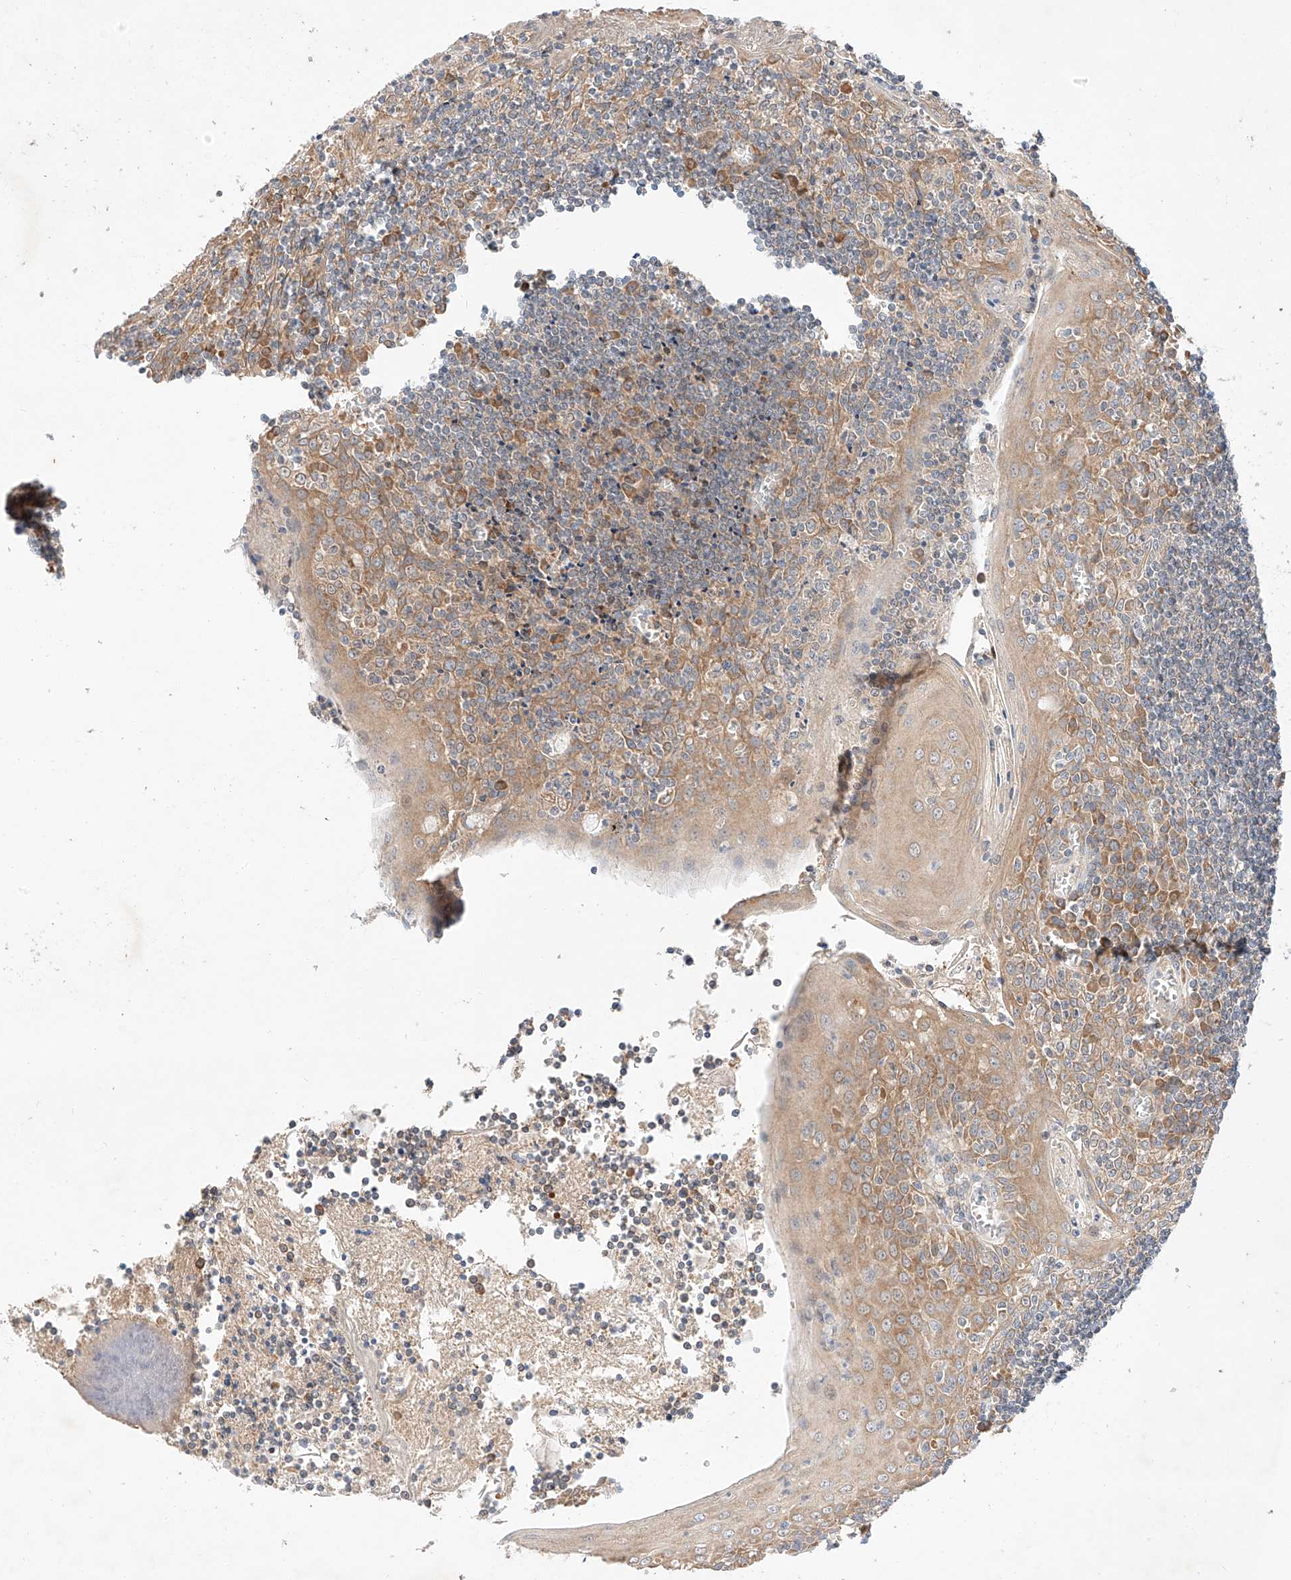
{"staining": {"intensity": "negative", "quantity": "none", "location": "none"}, "tissue": "tonsil", "cell_type": "Germinal center cells", "image_type": "normal", "snomed": [{"axis": "morphology", "description": "Normal tissue, NOS"}, {"axis": "topography", "description": "Tonsil"}], "caption": "The immunohistochemistry image has no significant expression in germinal center cells of tonsil.", "gene": "C6orf118", "patient": {"sex": "male", "age": 27}}